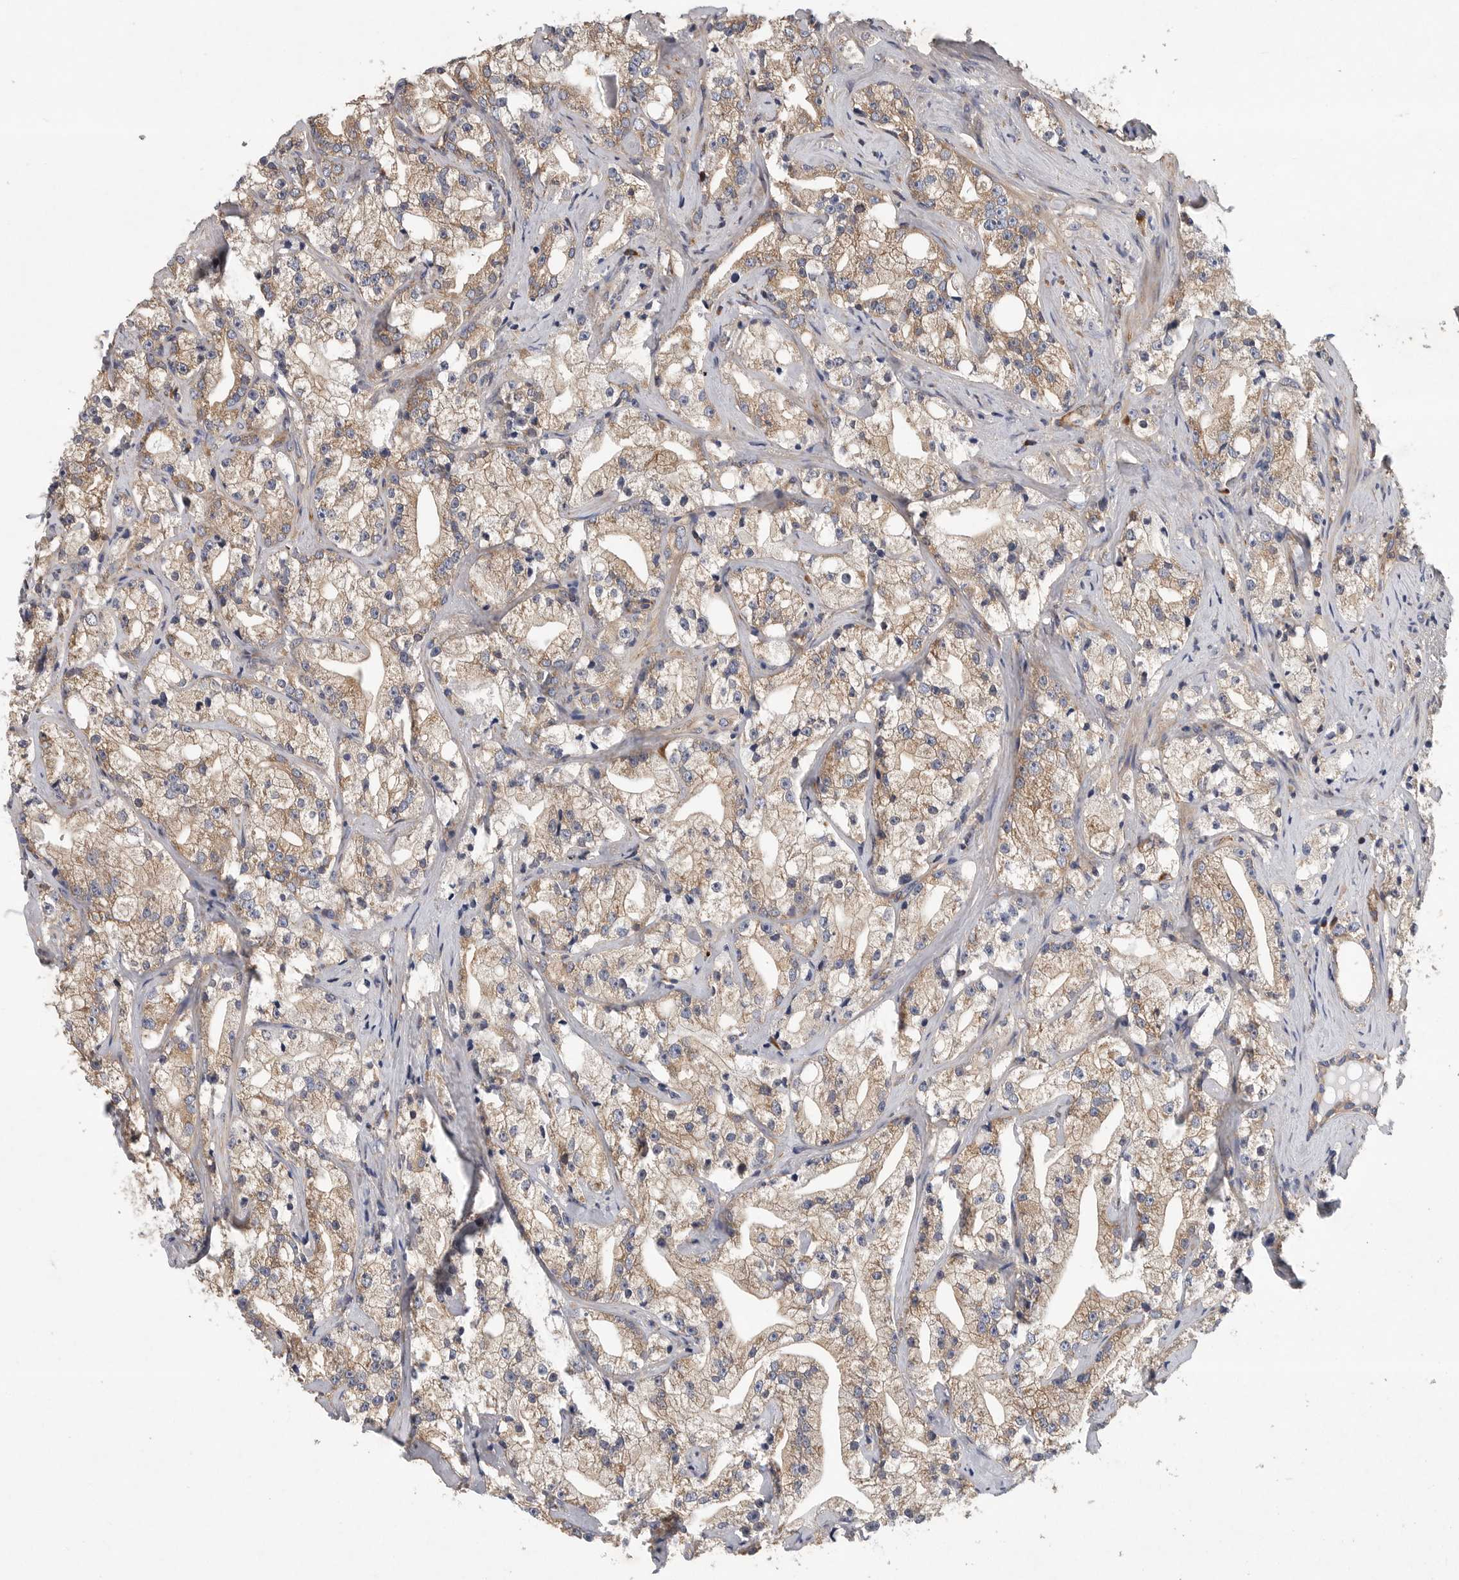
{"staining": {"intensity": "weak", "quantity": ">75%", "location": "cytoplasmic/membranous"}, "tissue": "prostate cancer", "cell_type": "Tumor cells", "image_type": "cancer", "snomed": [{"axis": "morphology", "description": "Adenocarcinoma, High grade"}, {"axis": "topography", "description": "Prostate"}], "caption": "Prostate cancer stained with a protein marker reveals weak staining in tumor cells.", "gene": "OXR1", "patient": {"sex": "male", "age": 64}}